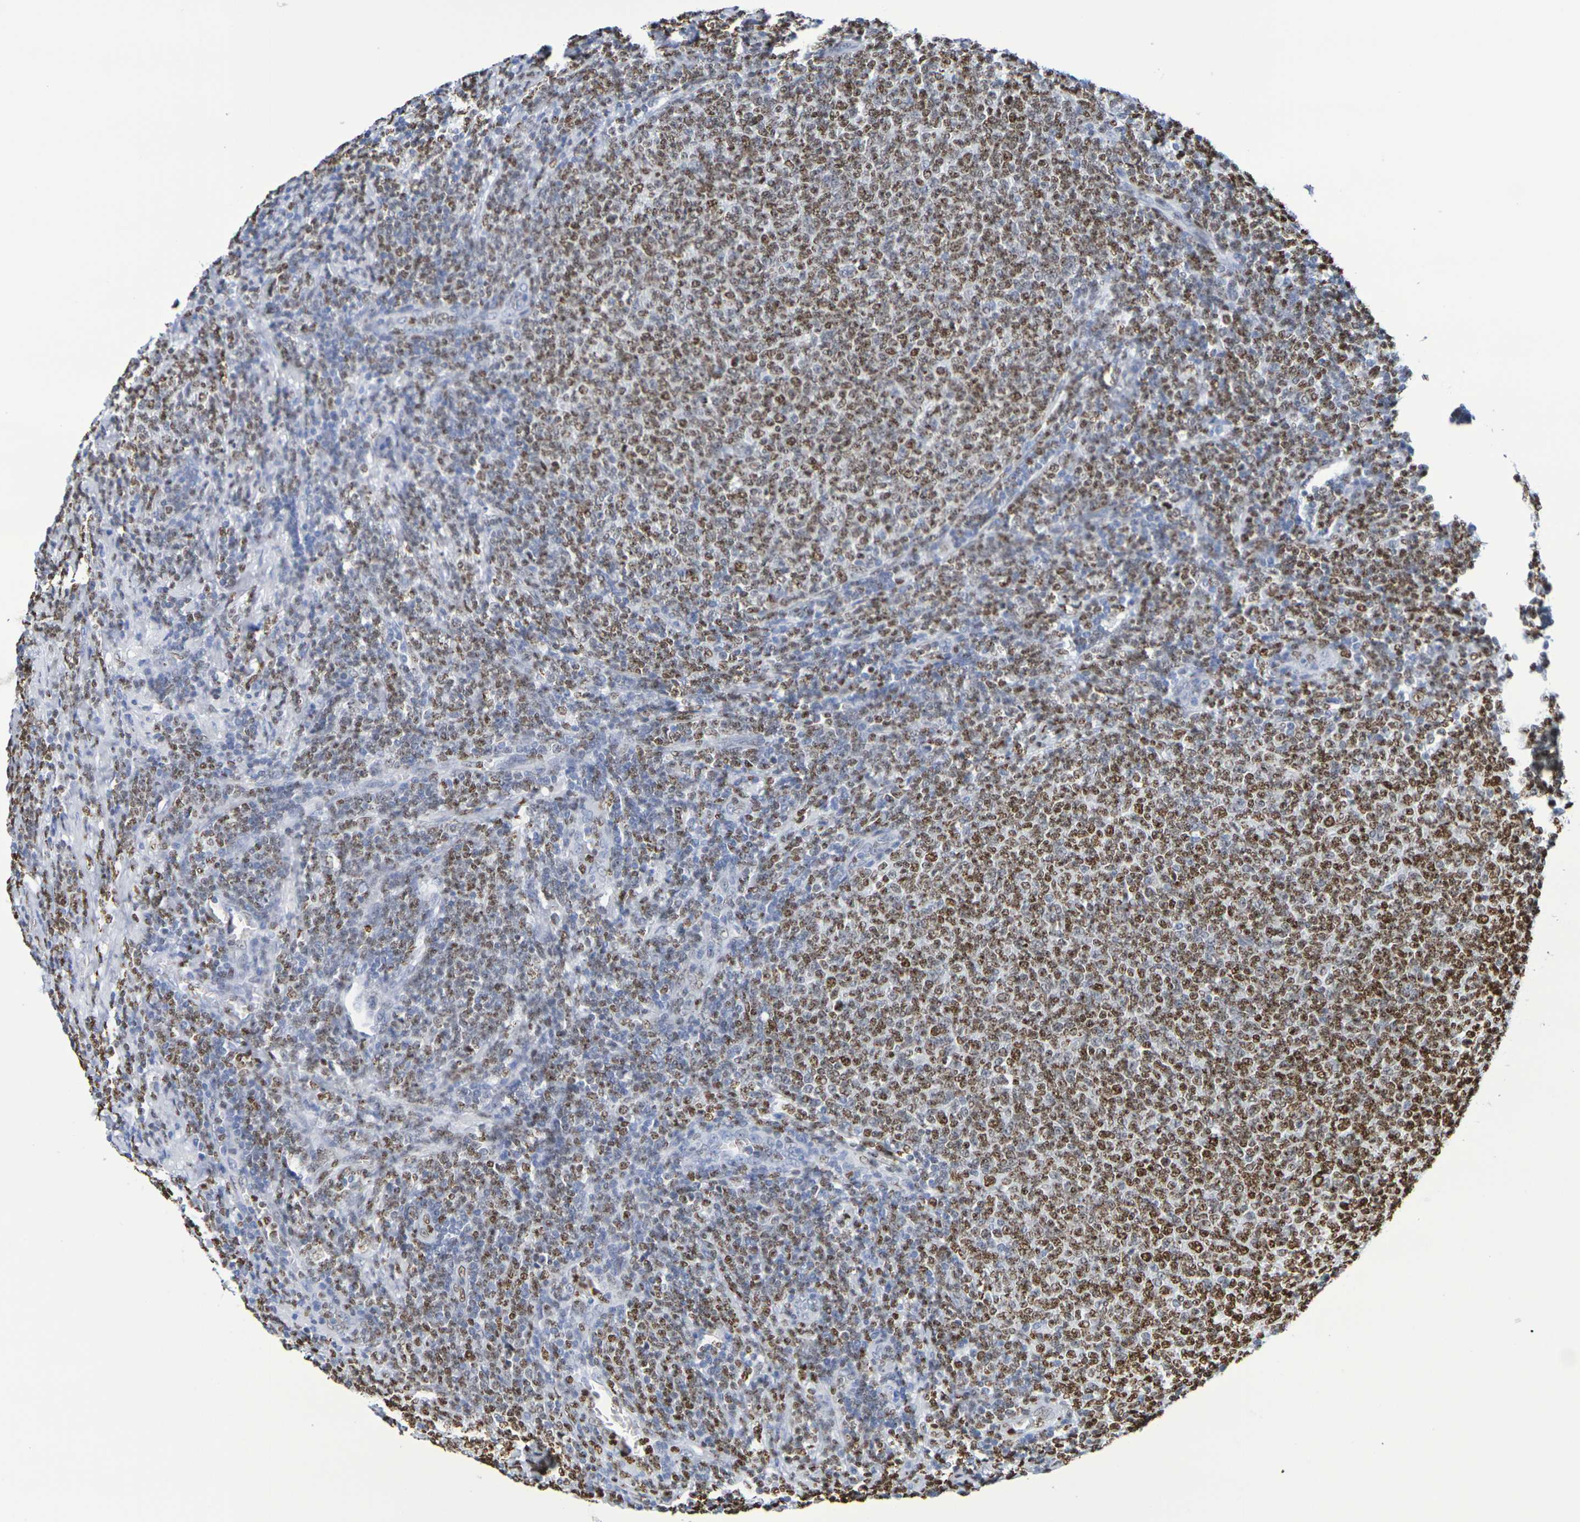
{"staining": {"intensity": "moderate", "quantity": ">75%", "location": "nuclear"}, "tissue": "lymphoma", "cell_type": "Tumor cells", "image_type": "cancer", "snomed": [{"axis": "morphology", "description": "Malignant lymphoma, non-Hodgkin's type, Low grade"}, {"axis": "topography", "description": "Lymph node"}], "caption": "This is a photomicrograph of immunohistochemistry staining of low-grade malignant lymphoma, non-Hodgkin's type, which shows moderate staining in the nuclear of tumor cells.", "gene": "H1-5", "patient": {"sex": "male", "age": 66}}